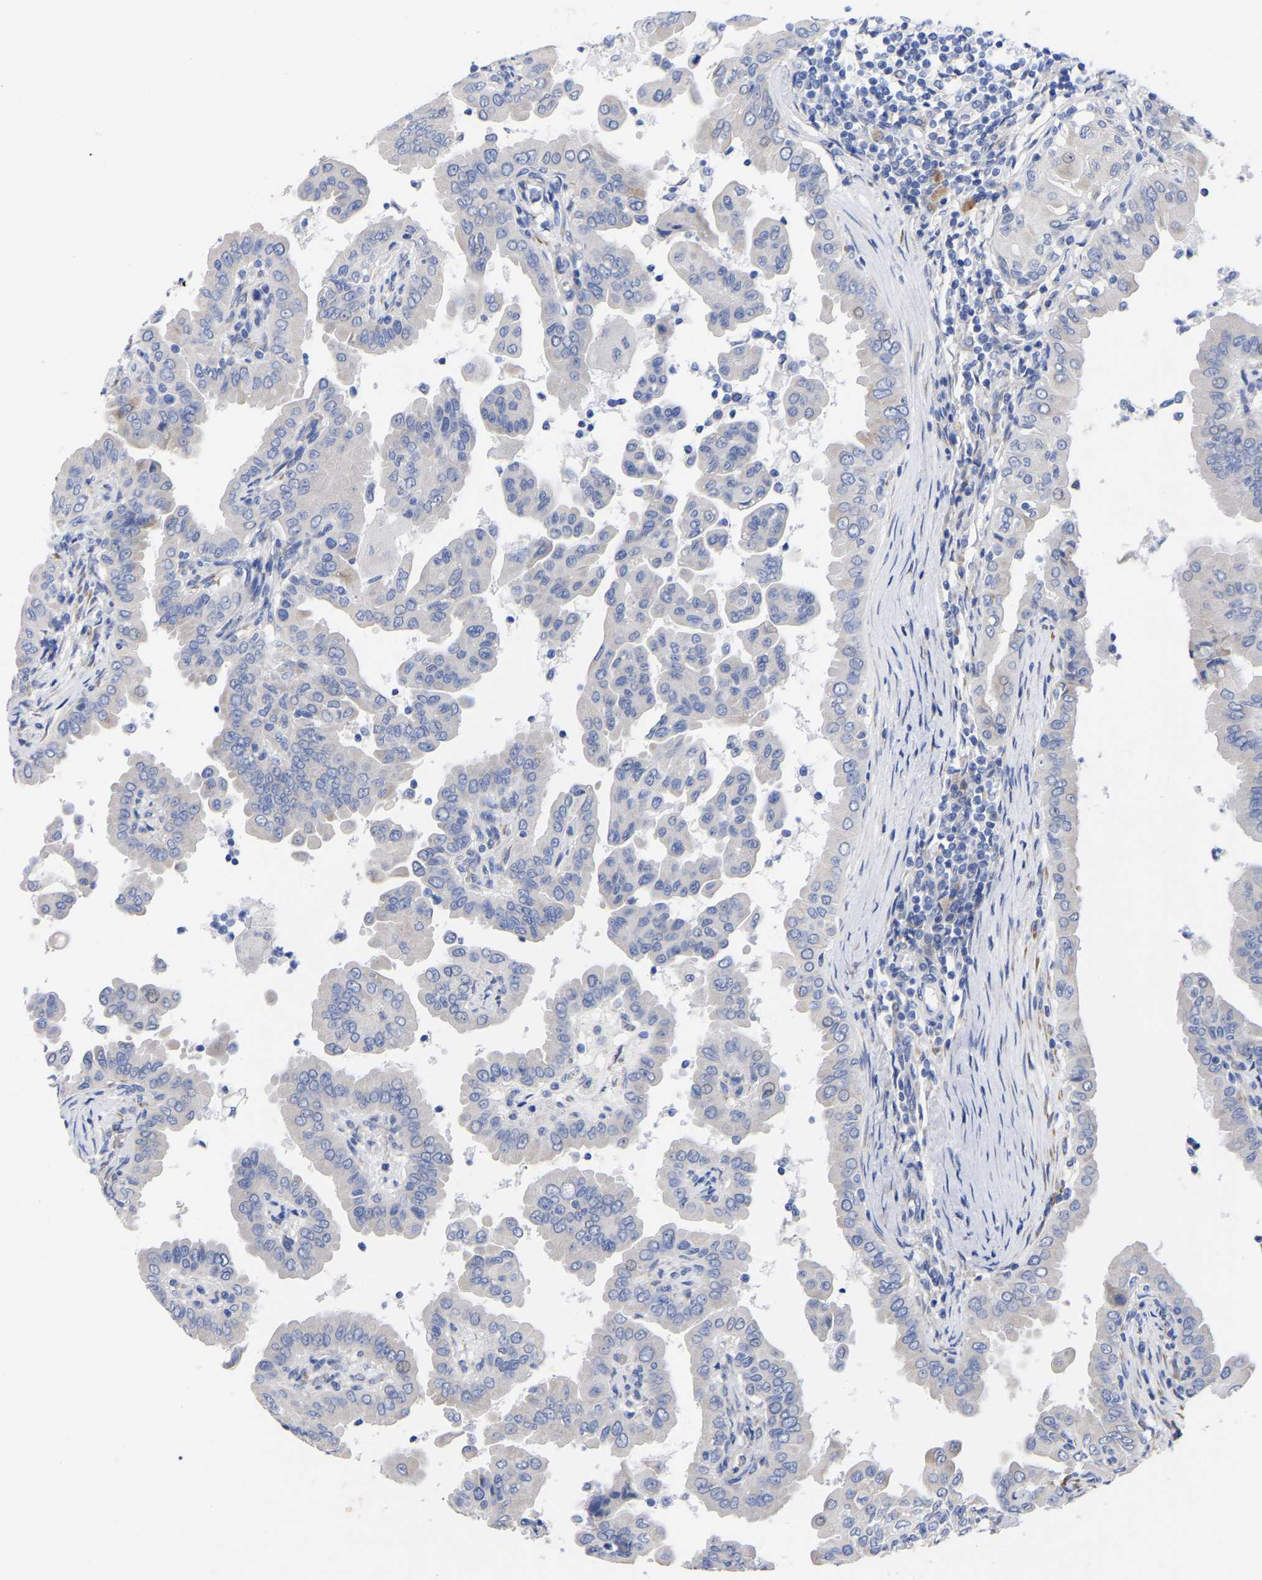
{"staining": {"intensity": "negative", "quantity": "none", "location": "none"}, "tissue": "thyroid cancer", "cell_type": "Tumor cells", "image_type": "cancer", "snomed": [{"axis": "morphology", "description": "Papillary adenocarcinoma, NOS"}, {"axis": "topography", "description": "Thyroid gland"}], "caption": "This image is of papillary adenocarcinoma (thyroid) stained with immunohistochemistry to label a protein in brown with the nuclei are counter-stained blue. There is no staining in tumor cells.", "gene": "GDF3", "patient": {"sex": "male", "age": 33}}